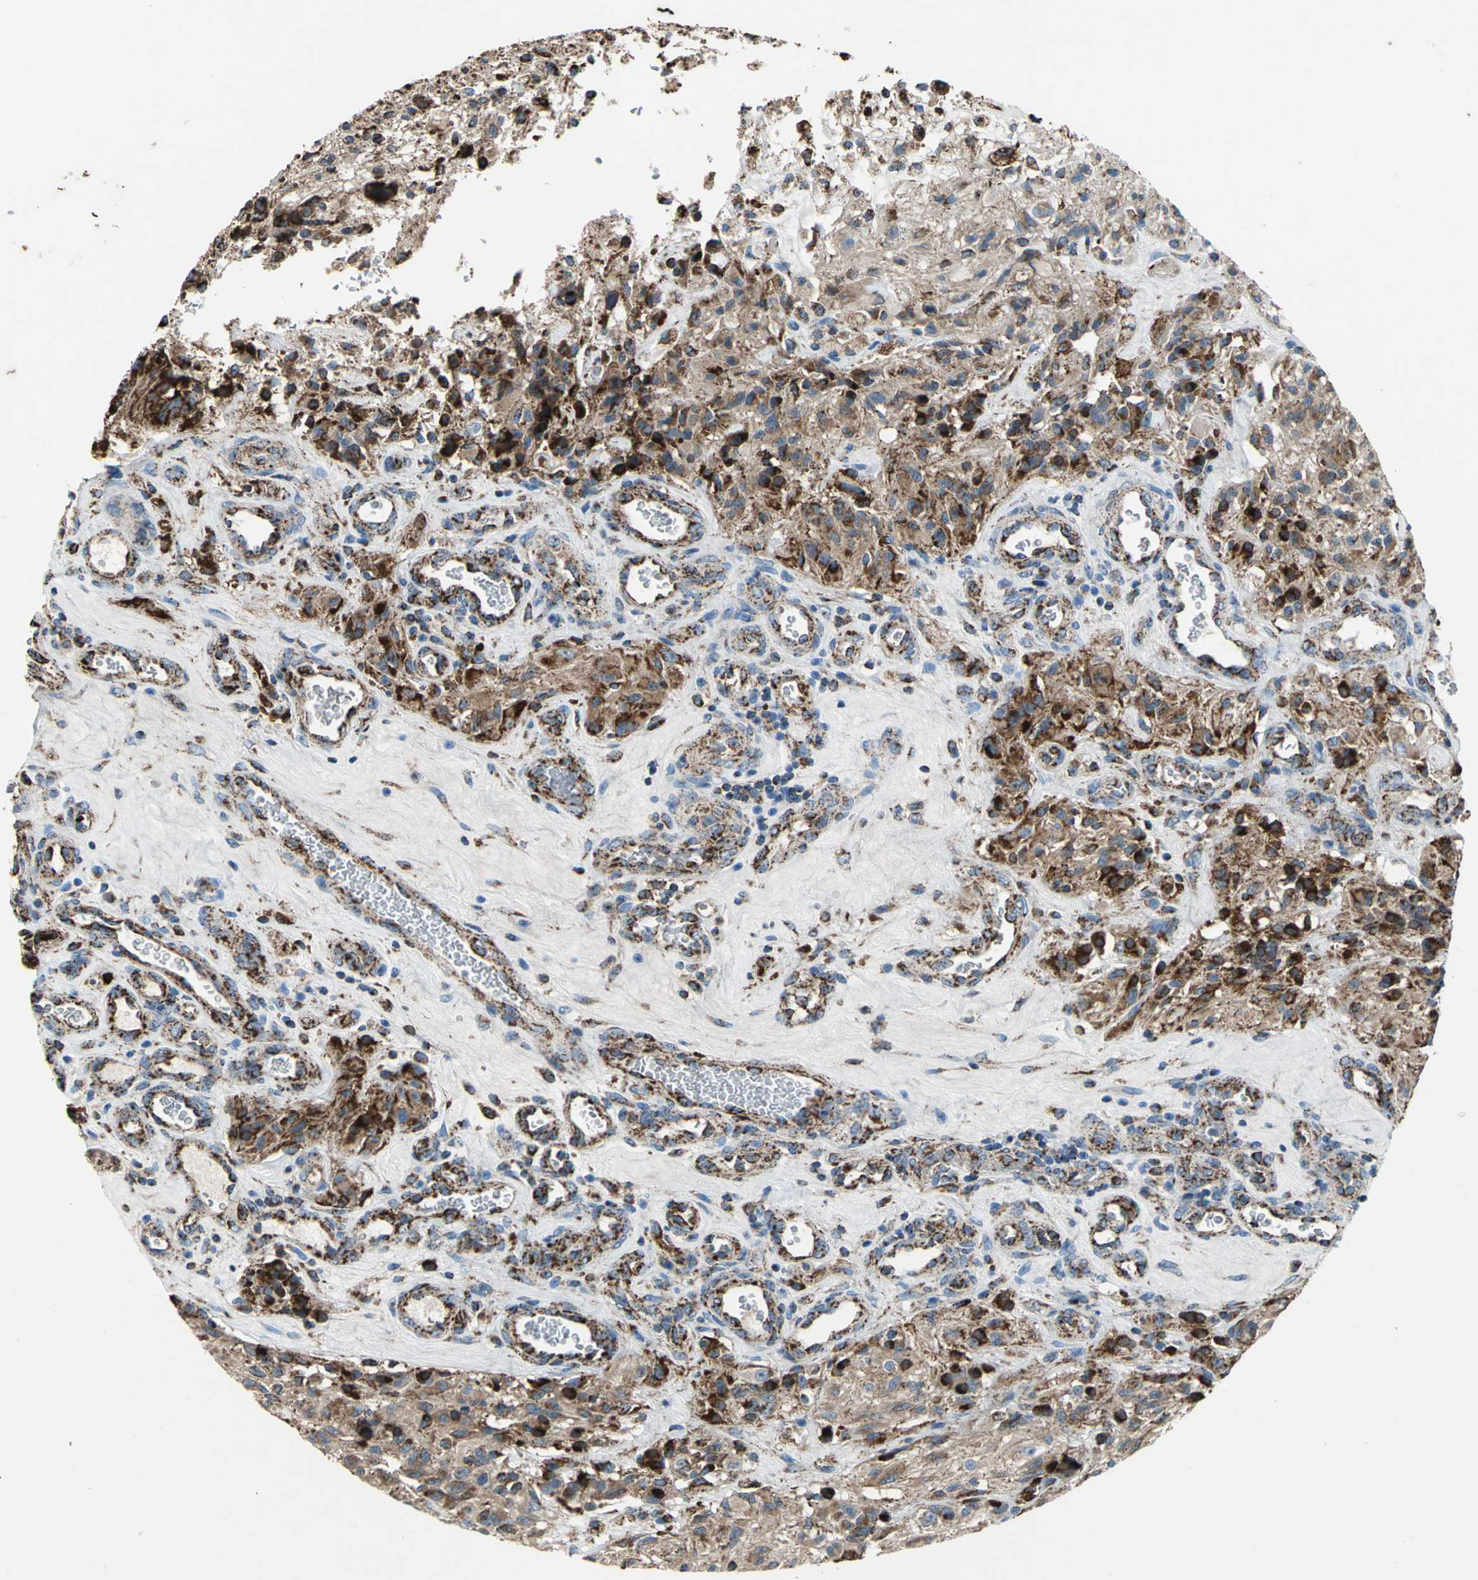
{"staining": {"intensity": "strong", "quantity": ">75%", "location": "cytoplasmic/membranous"}, "tissue": "glioma", "cell_type": "Tumor cells", "image_type": "cancer", "snomed": [{"axis": "morphology", "description": "Normal tissue, NOS"}, {"axis": "morphology", "description": "Glioma, malignant, High grade"}, {"axis": "topography", "description": "Cerebral cortex"}], "caption": "Human malignant glioma (high-grade) stained for a protein (brown) reveals strong cytoplasmic/membranous positive positivity in about >75% of tumor cells.", "gene": "ECH1", "patient": {"sex": "male", "age": 56}}